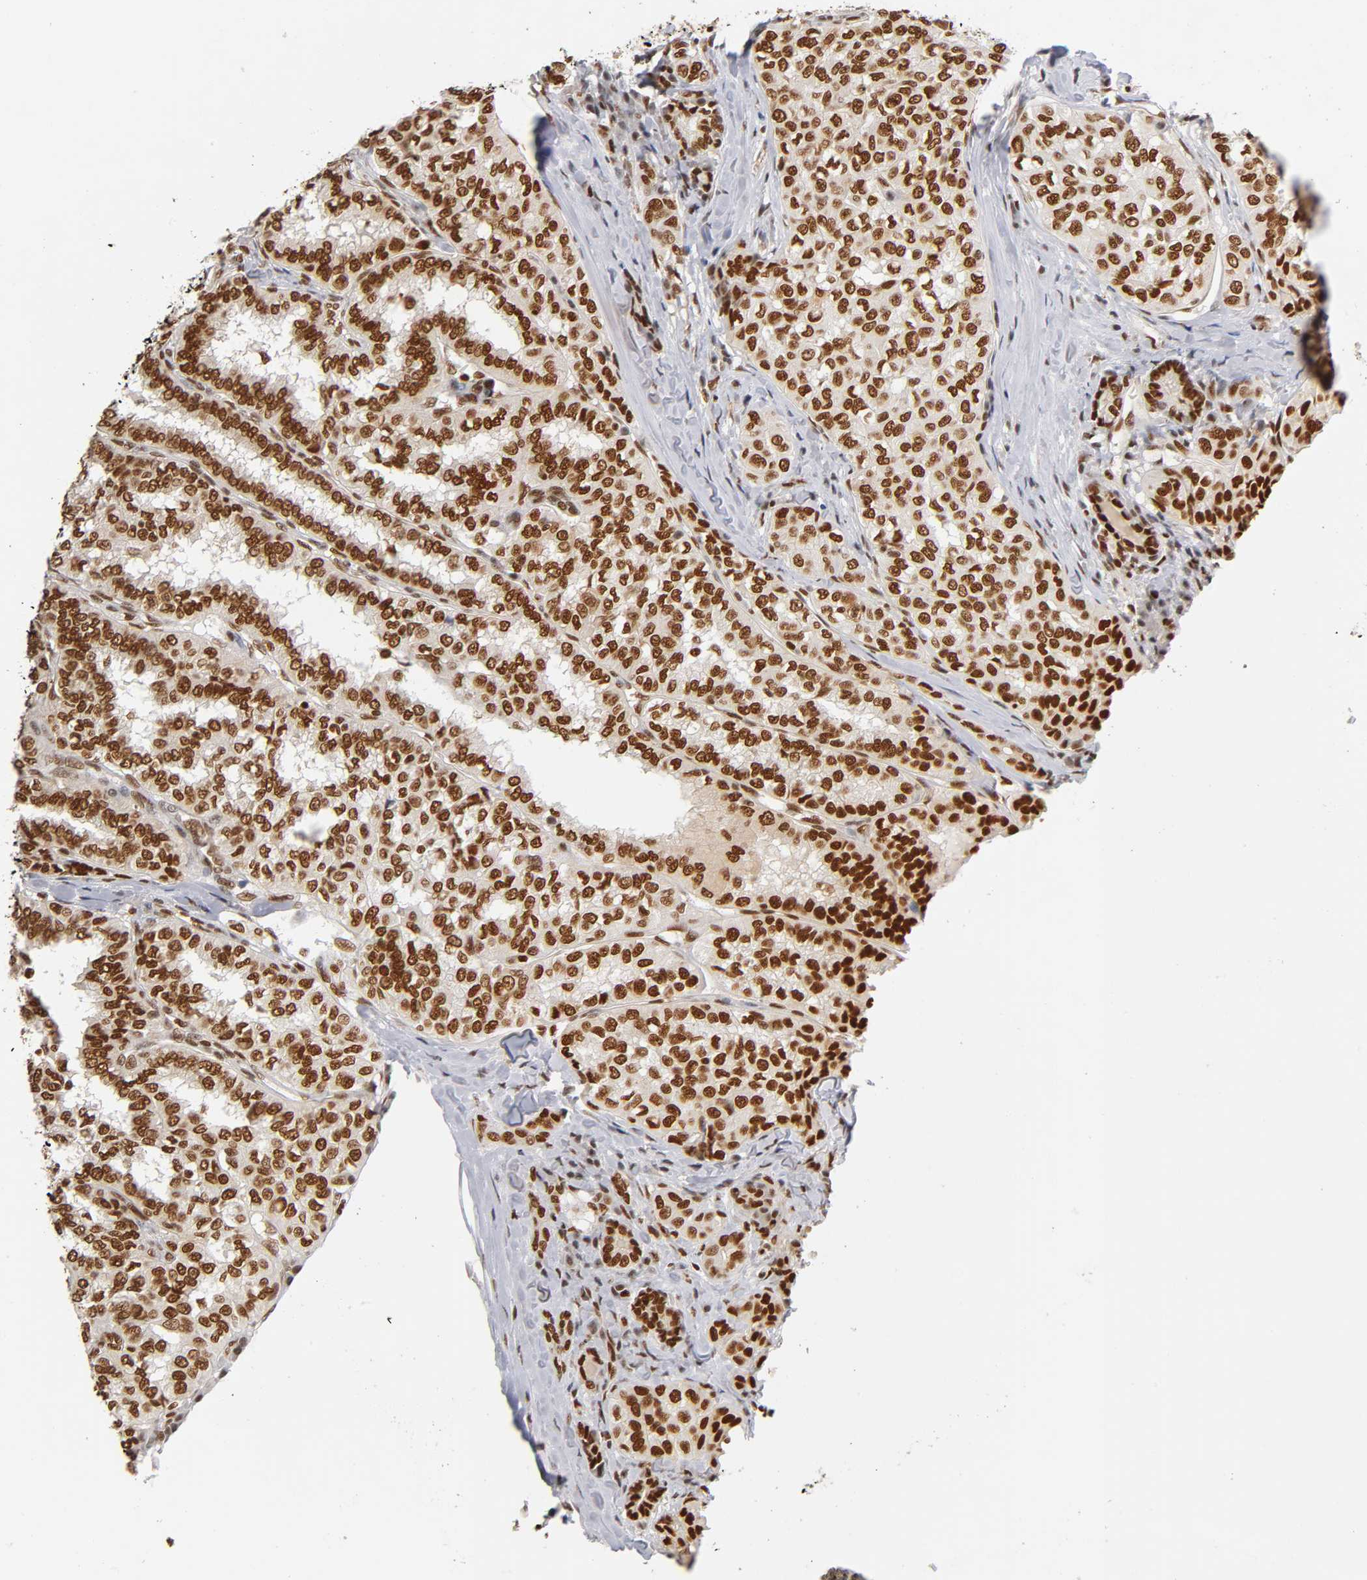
{"staining": {"intensity": "strong", "quantity": ">75%", "location": "nuclear"}, "tissue": "thyroid cancer", "cell_type": "Tumor cells", "image_type": "cancer", "snomed": [{"axis": "morphology", "description": "Papillary adenocarcinoma, NOS"}, {"axis": "topography", "description": "Thyroid gland"}], "caption": "Approximately >75% of tumor cells in human papillary adenocarcinoma (thyroid) show strong nuclear protein expression as visualized by brown immunohistochemical staining.", "gene": "ILKAP", "patient": {"sex": "female", "age": 30}}